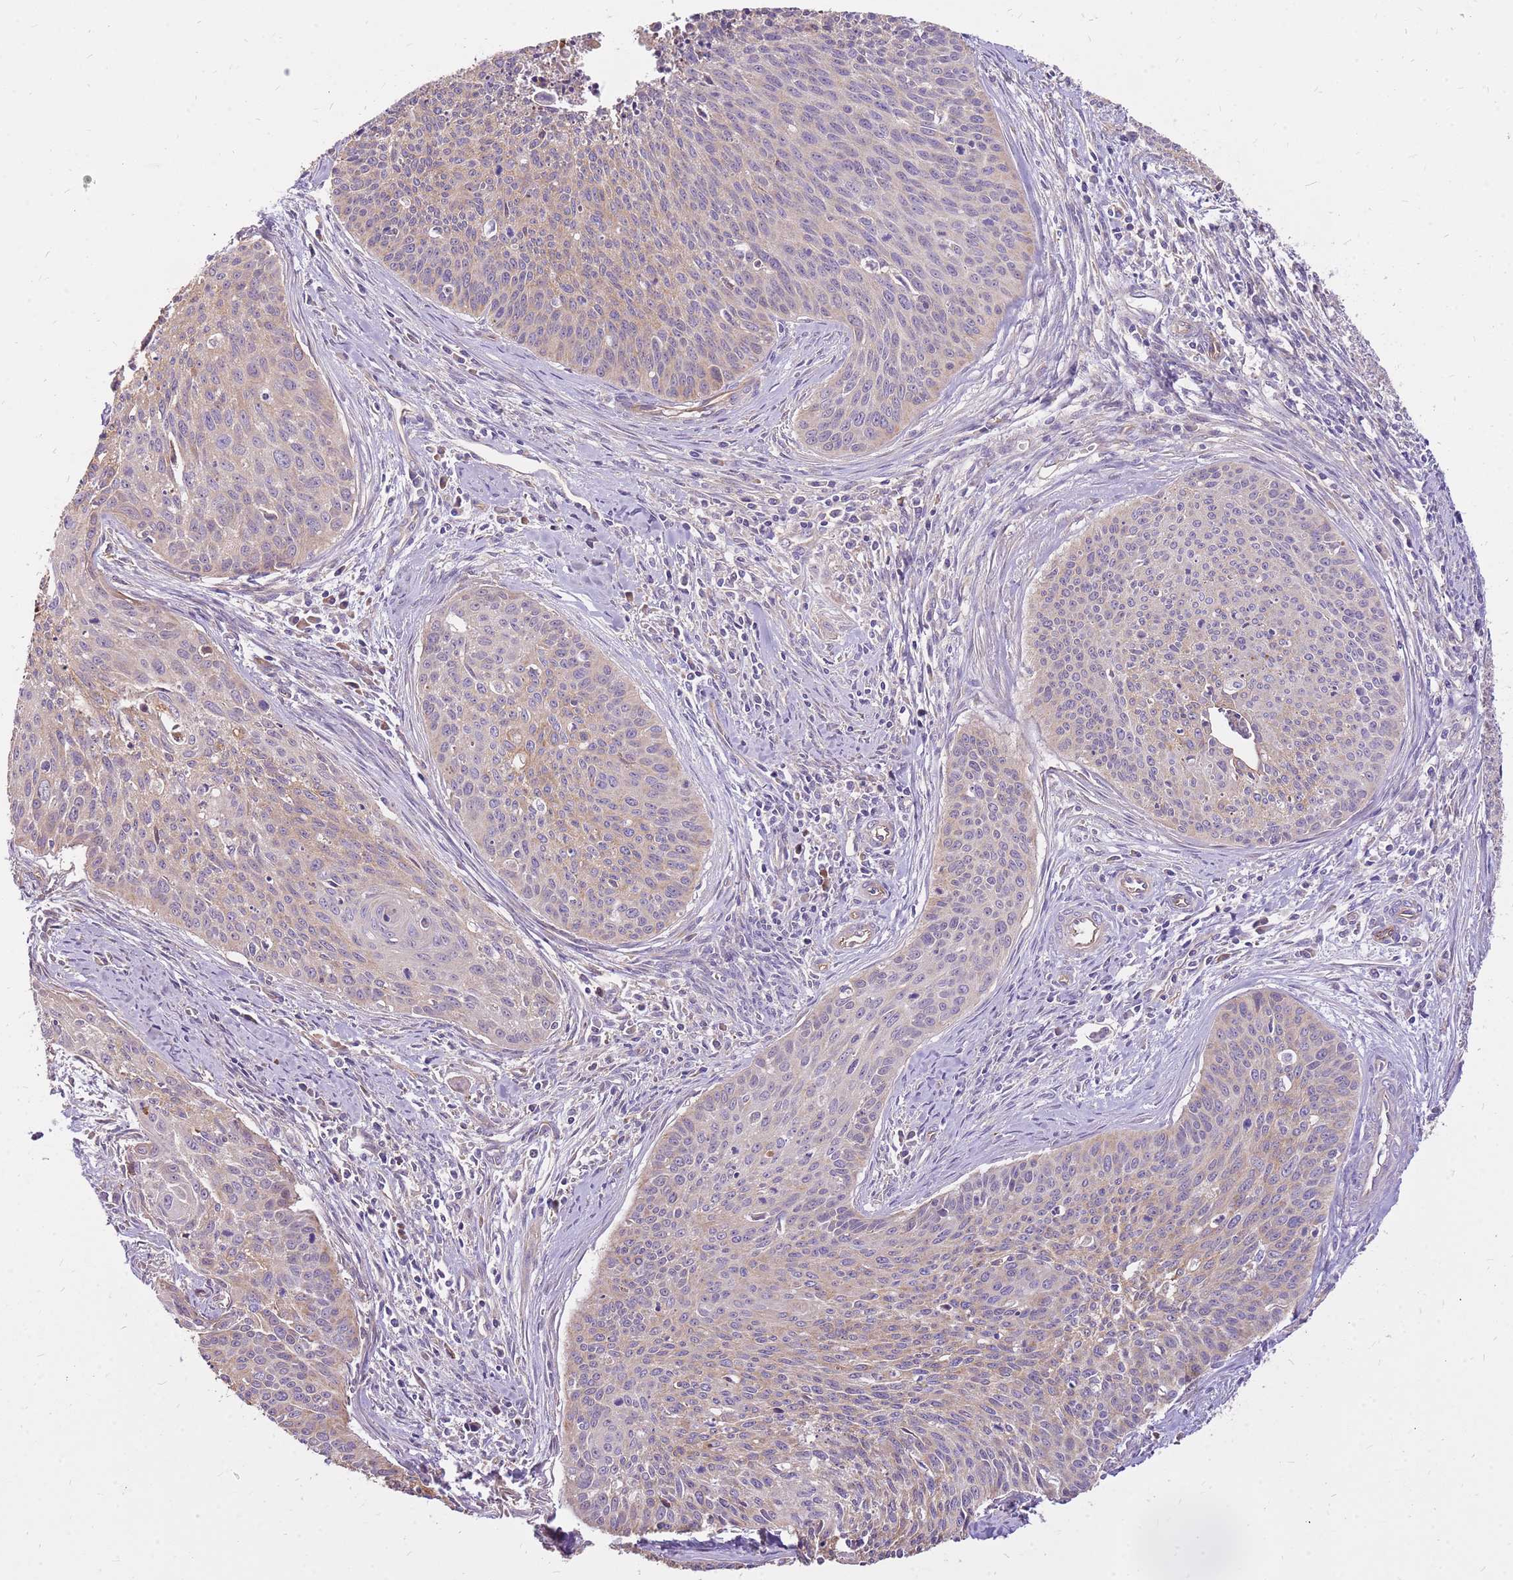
{"staining": {"intensity": "weak", "quantity": "25%-75%", "location": "cytoplasmic/membranous"}, "tissue": "cervical cancer", "cell_type": "Tumor cells", "image_type": "cancer", "snomed": [{"axis": "morphology", "description": "Squamous cell carcinoma, NOS"}, {"axis": "topography", "description": "Cervix"}], "caption": "Cervical cancer (squamous cell carcinoma) stained with immunohistochemistry shows weak cytoplasmic/membranous staining in approximately 25%-75% of tumor cells. The staining was performed using DAB to visualize the protein expression in brown, while the nuclei were stained in blue with hematoxylin (Magnification: 20x).", "gene": "WASHC4", "patient": {"sex": "female", "age": 55}}